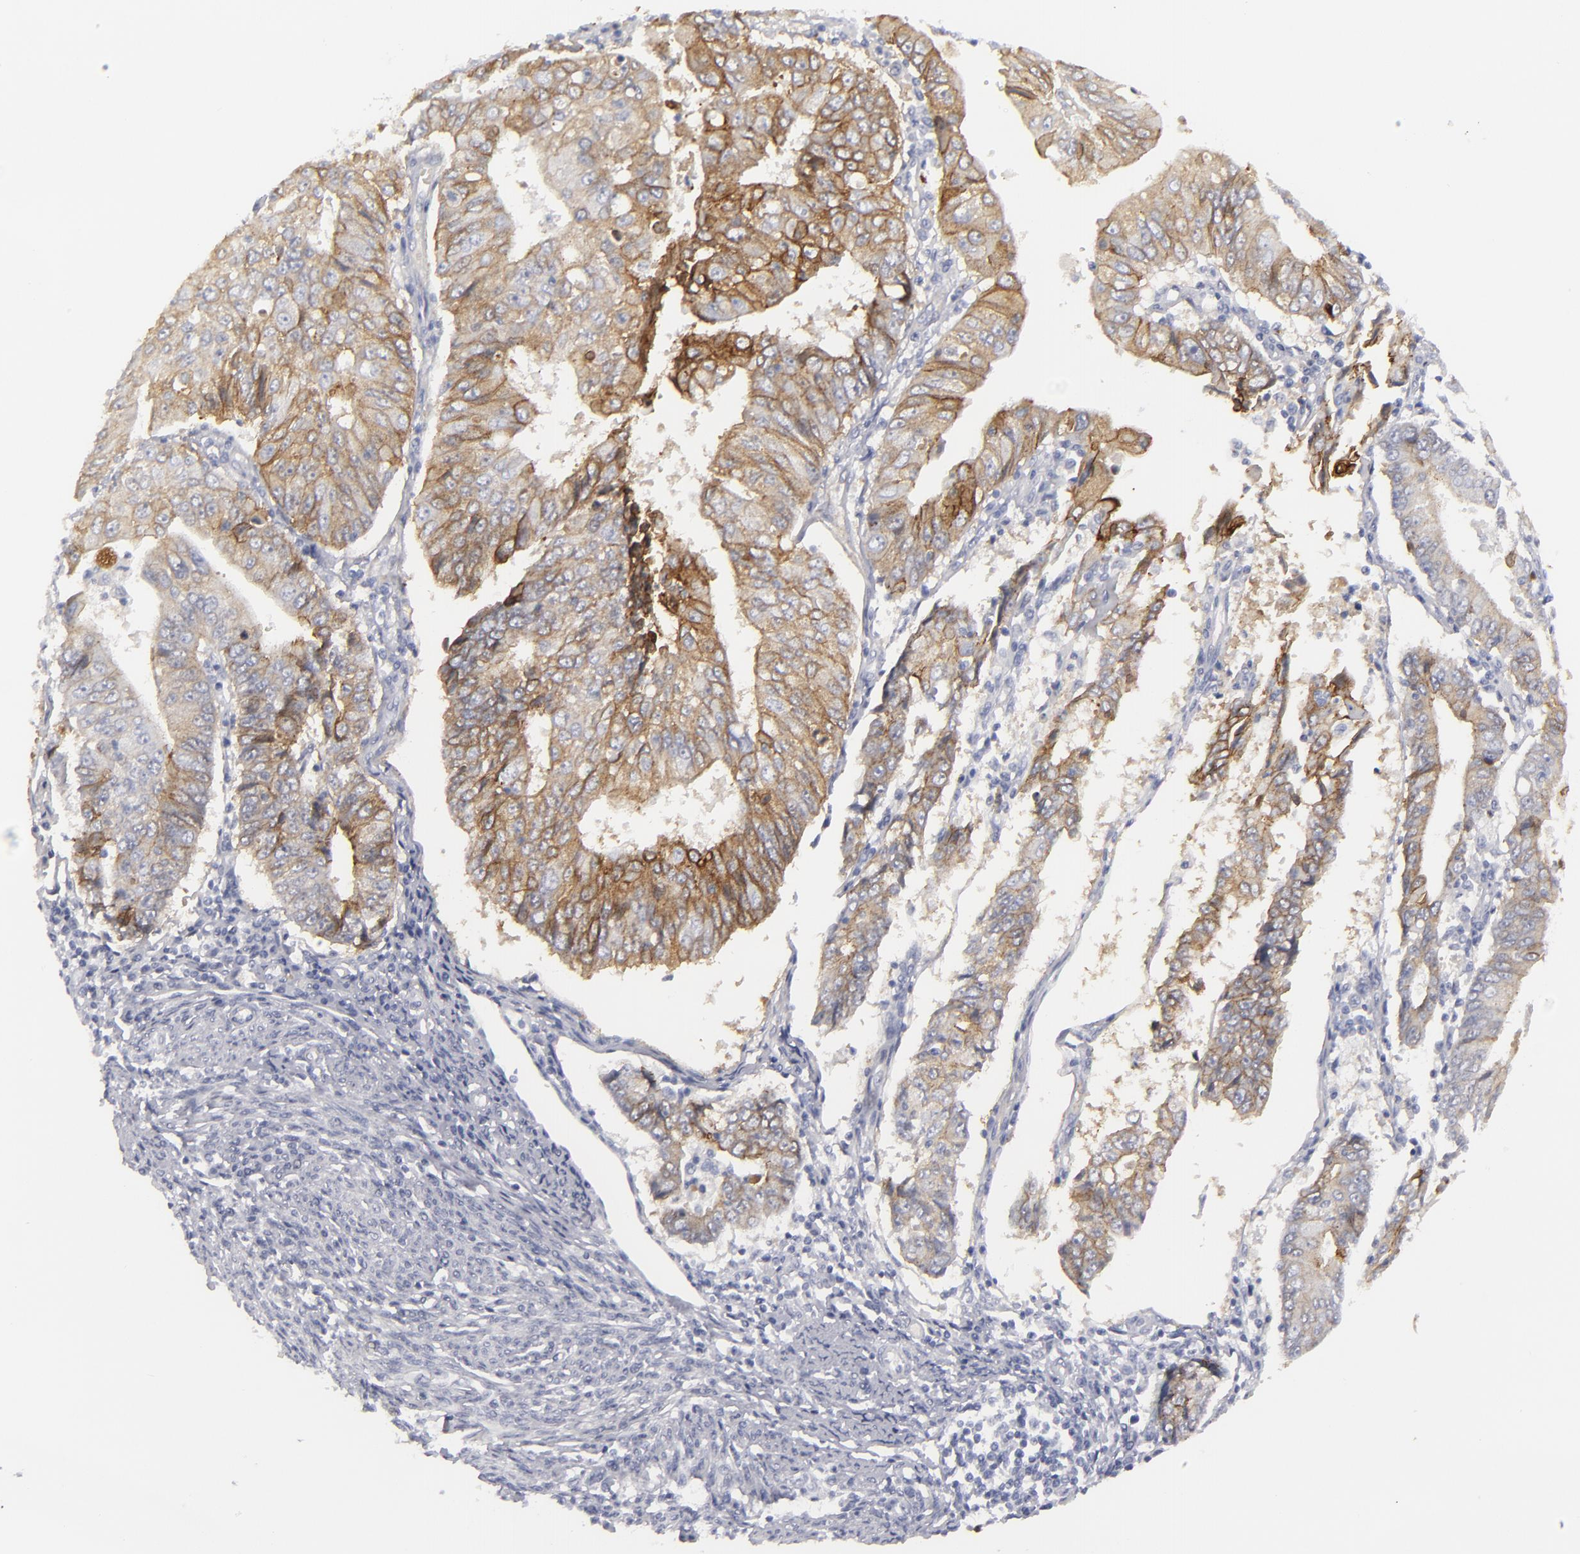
{"staining": {"intensity": "moderate", "quantity": "25%-75%", "location": "cytoplasmic/membranous"}, "tissue": "endometrial cancer", "cell_type": "Tumor cells", "image_type": "cancer", "snomed": [{"axis": "morphology", "description": "Adenocarcinoma, NOS"}, {"axis": "topography", "description": "Endometrium"}], "caption": "Endometrial adenocarcinoma tissue reveals moderate cytoplasmic/membranous expression in approximately 25%-75% of tumor cells (Stains: DAB (3,3'-diaminobenzidine) in brown, nuclei in blue, Microscopy: brightfield microscopy at high magnification).", "gene": "JUP", "patient": {"sex": "female", "age": 75}}